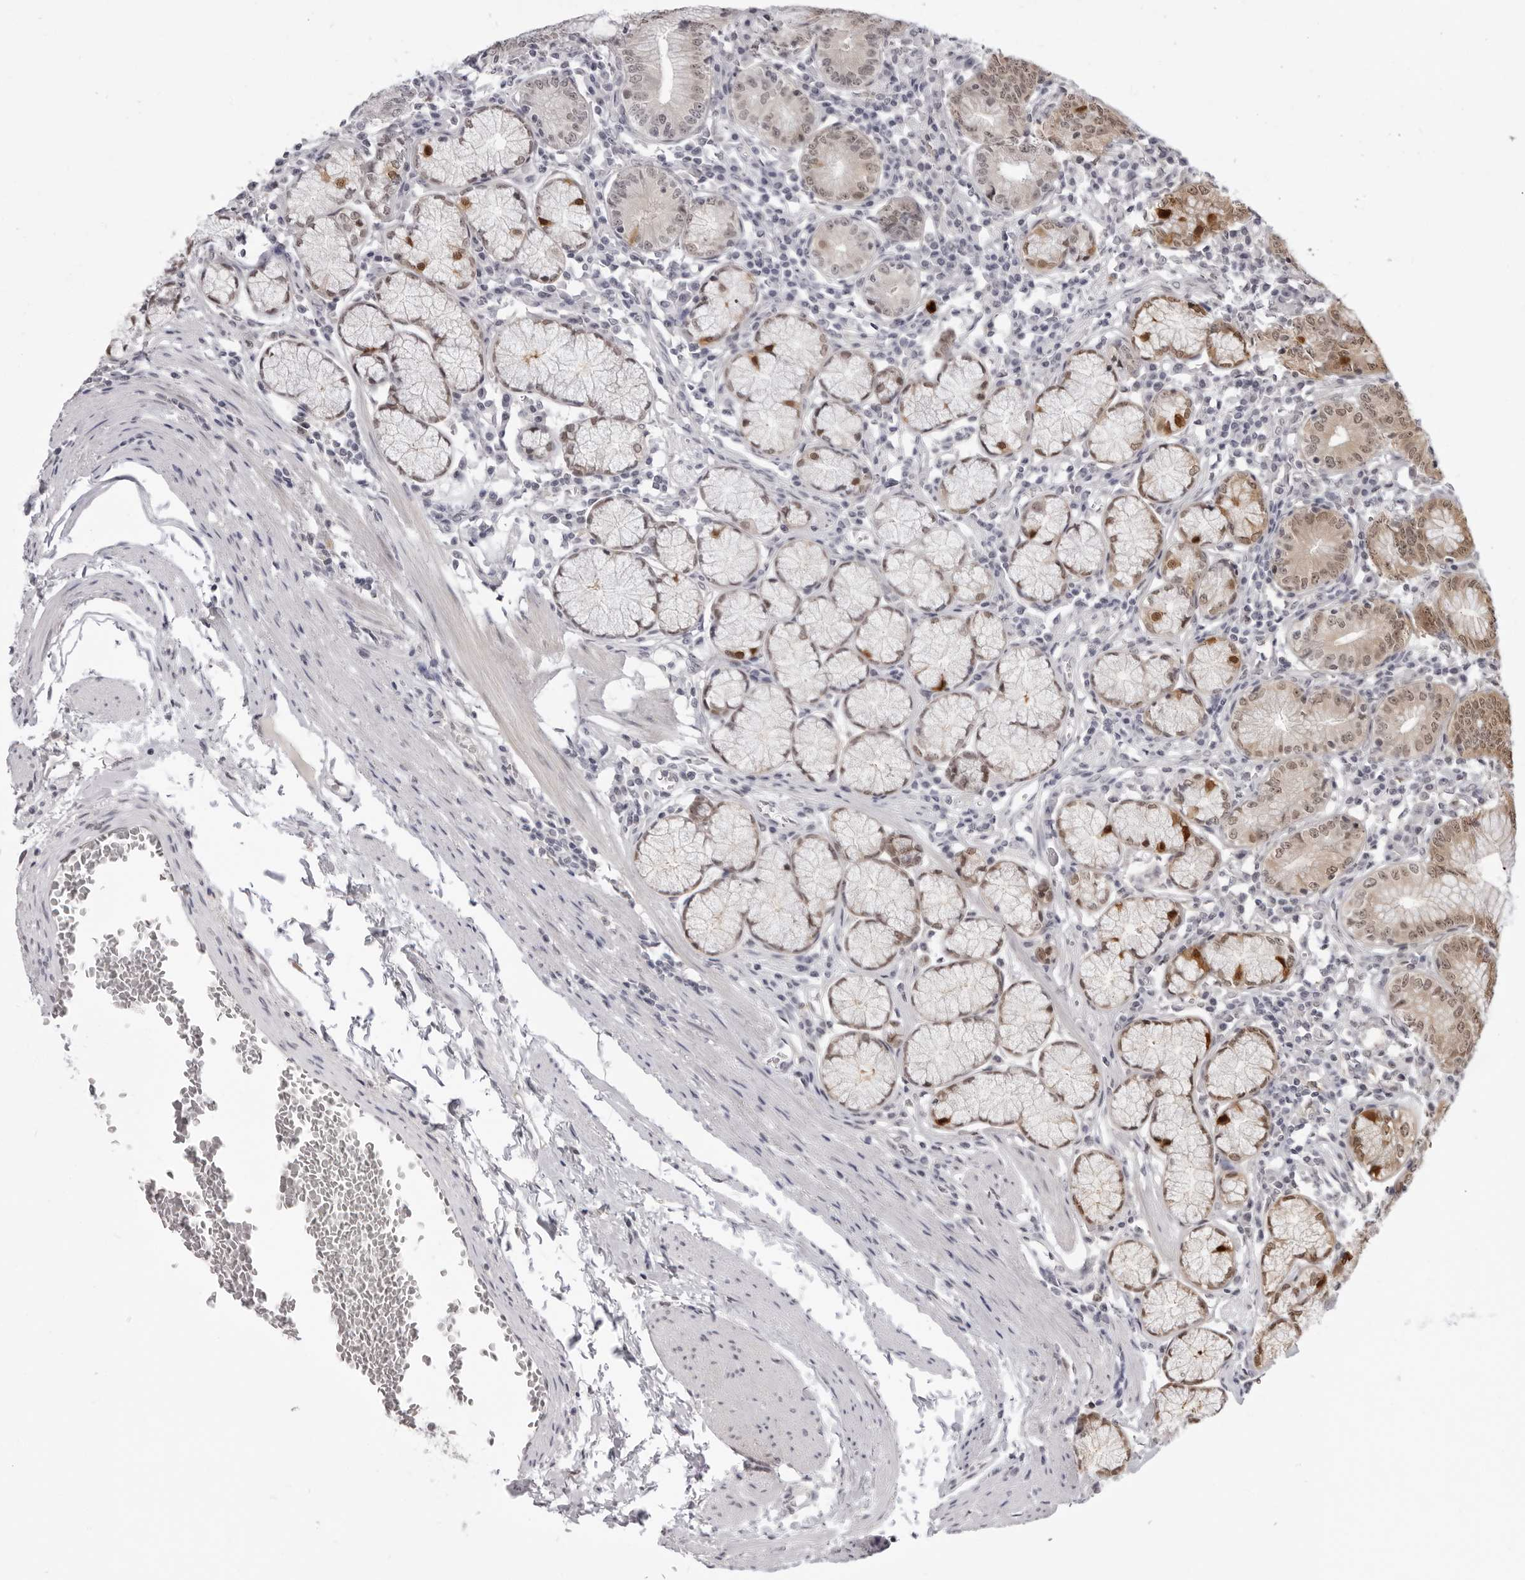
{"staining": {"intensity": "moderate", "quantity": "<25%", "location": "cytoplasmic/membranous,nuclear"}, "tissue": "stomach", "cell_type": "Glandular cells", "image_type": "normal", "snomed": [{"axis": "morphology", "description": "Normal tissue, NOS"}, {"axis": "topography", "description": "Stomach"}], "caption": "Normal stomach exhibits moderate cytoplasmic/membranous,nuclear expression in approximately <25% of glandular cells, visualized by immunohistochemistry. (IHC, brightfield microscopy, high magnification).", "gene": "SRGAP2", "patient": {"sex": "male", "age": 55}}